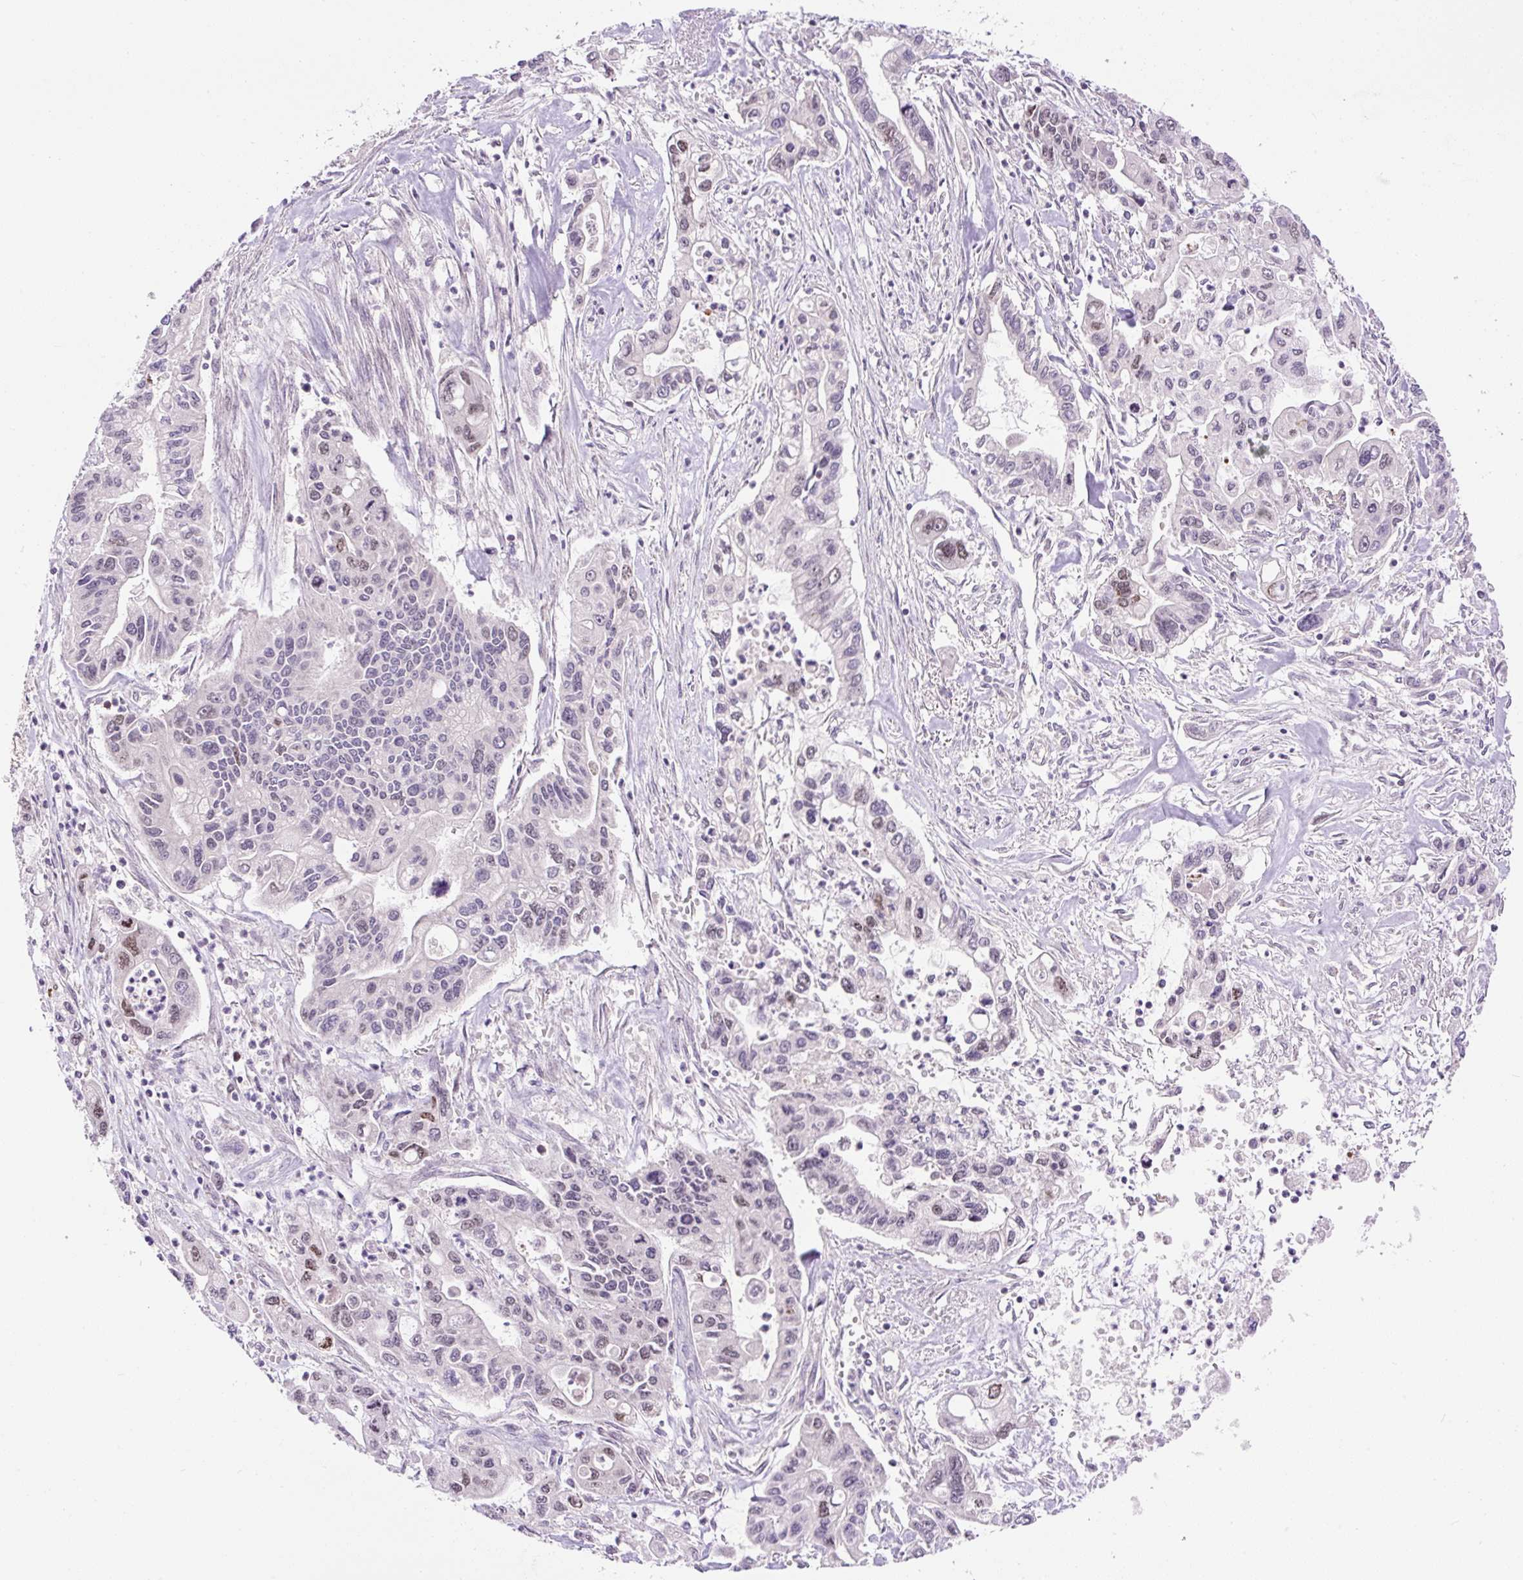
{"staining": {"intensity": "weak", "quantity": "<25%", "location": "nuclear"}, "tissue": "pancreatic cancer", "cell_type": "Tumor cells", "image_type": "cancer", "snomed": [{"axis": "morphology", "description": "Adenocarcinoma, NOS"}, {"axis": "topography", "description": "Pancreas"}], "caption": "An IHC histopathology image of pancreatic adenocarcinoma is shown. There is no staining in tumor cells of pancreatic adenocarcinoma.", "gene": "CARD11", "patient": {"sex": "male", "age": 62}}